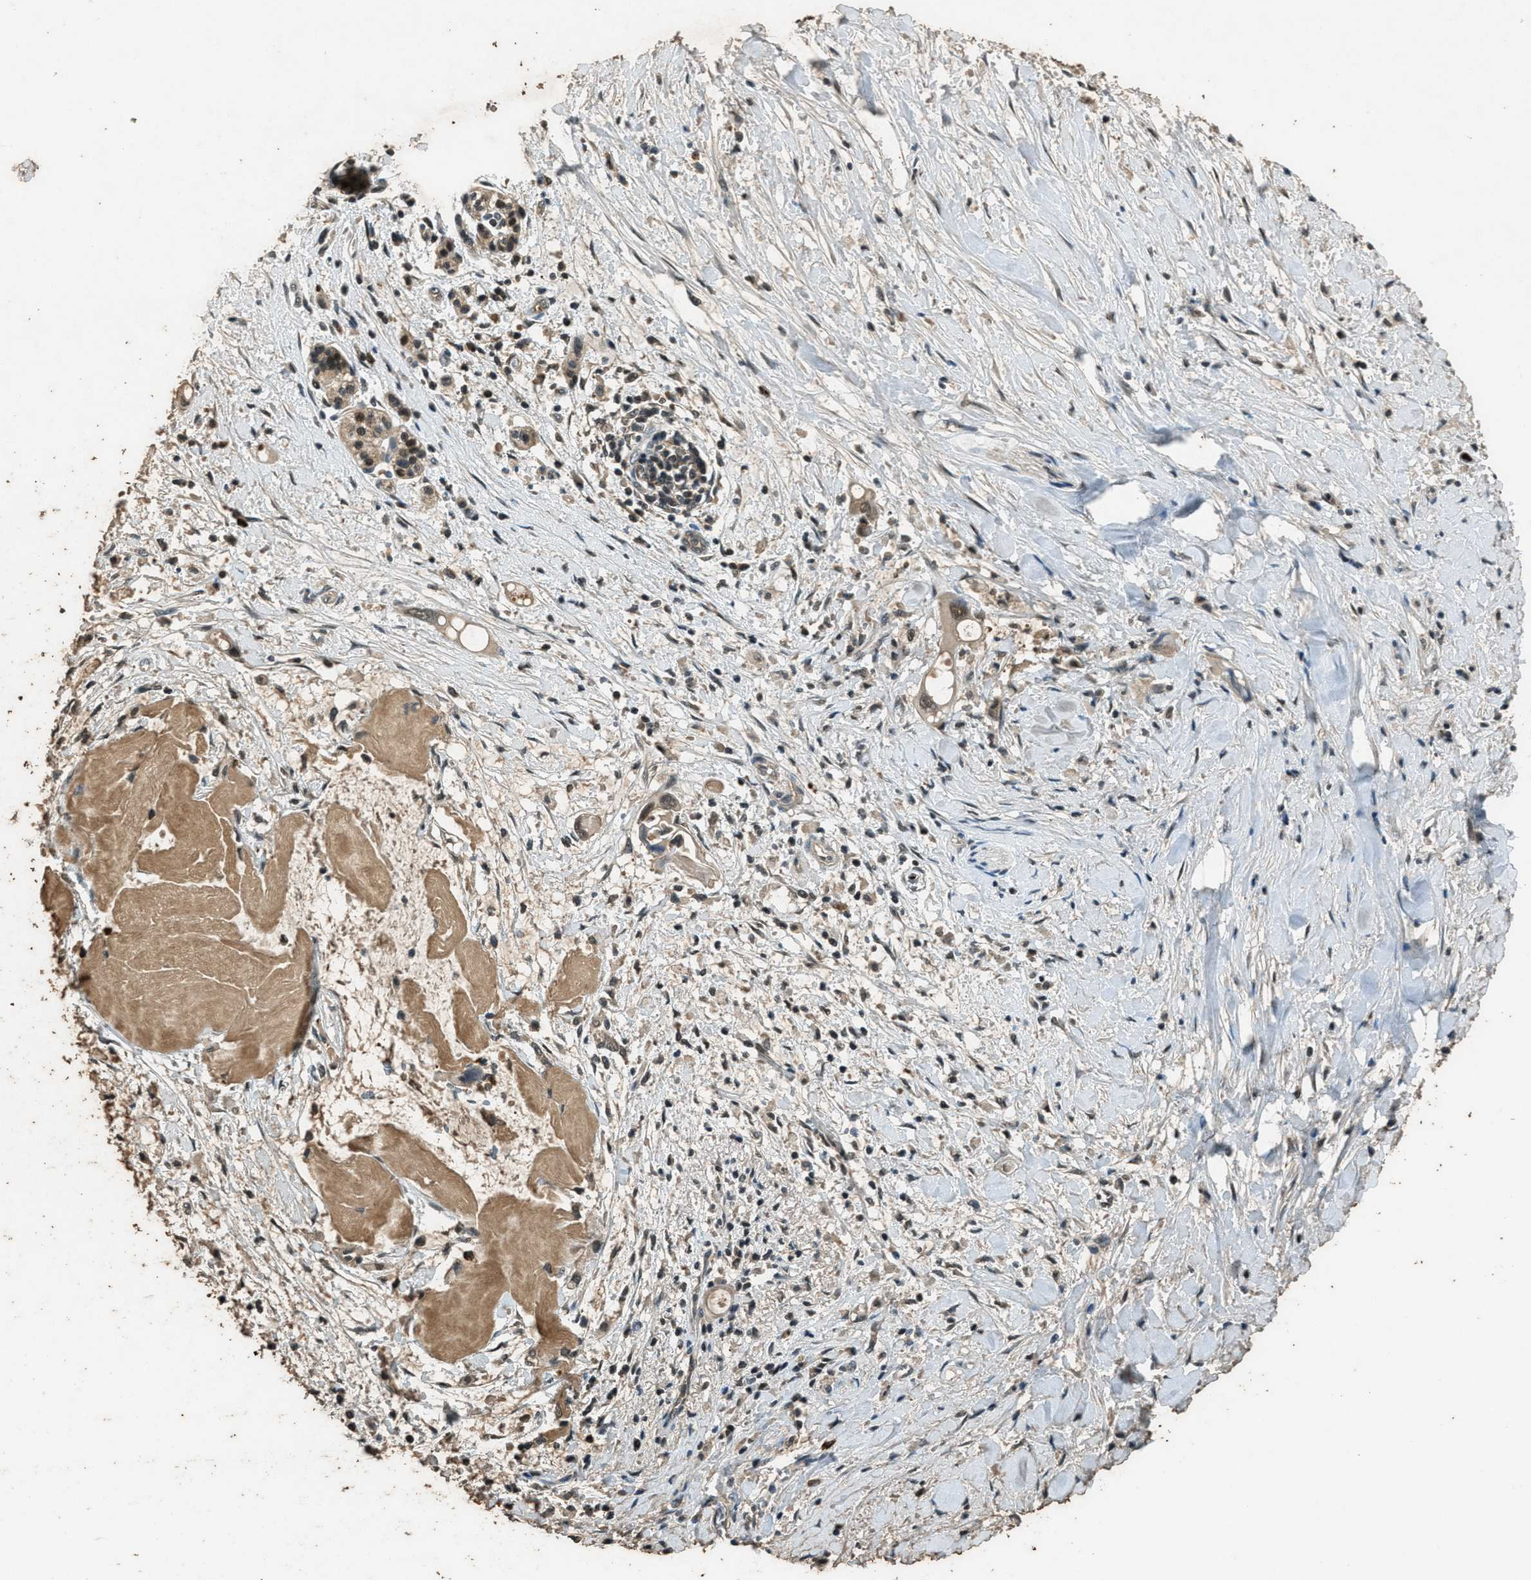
{"staining": {"intensity": "weak", "quantity": ">75%", "location": "cytoplasmic/membranous,nuclear"}, "tissue": "pancreatic cancer", "cell_type": "Tumor cells", "image_type": "cancer", "snomed": [{"axis": "morphology", "description": "Adenocarcinoma, NOS"}, {"axis": "topography", "description": "Pancreas"}], "caption": "An IHC photomicrograph of tumor tissue is shown. Protein staining in brown labels weak cytoplasmic/membranous and nuclear positivity in pancreatic adenocarcinoma within tumor cells.", "gene": "DUSP6", "patient": {"sex": "male", "age": 55}}